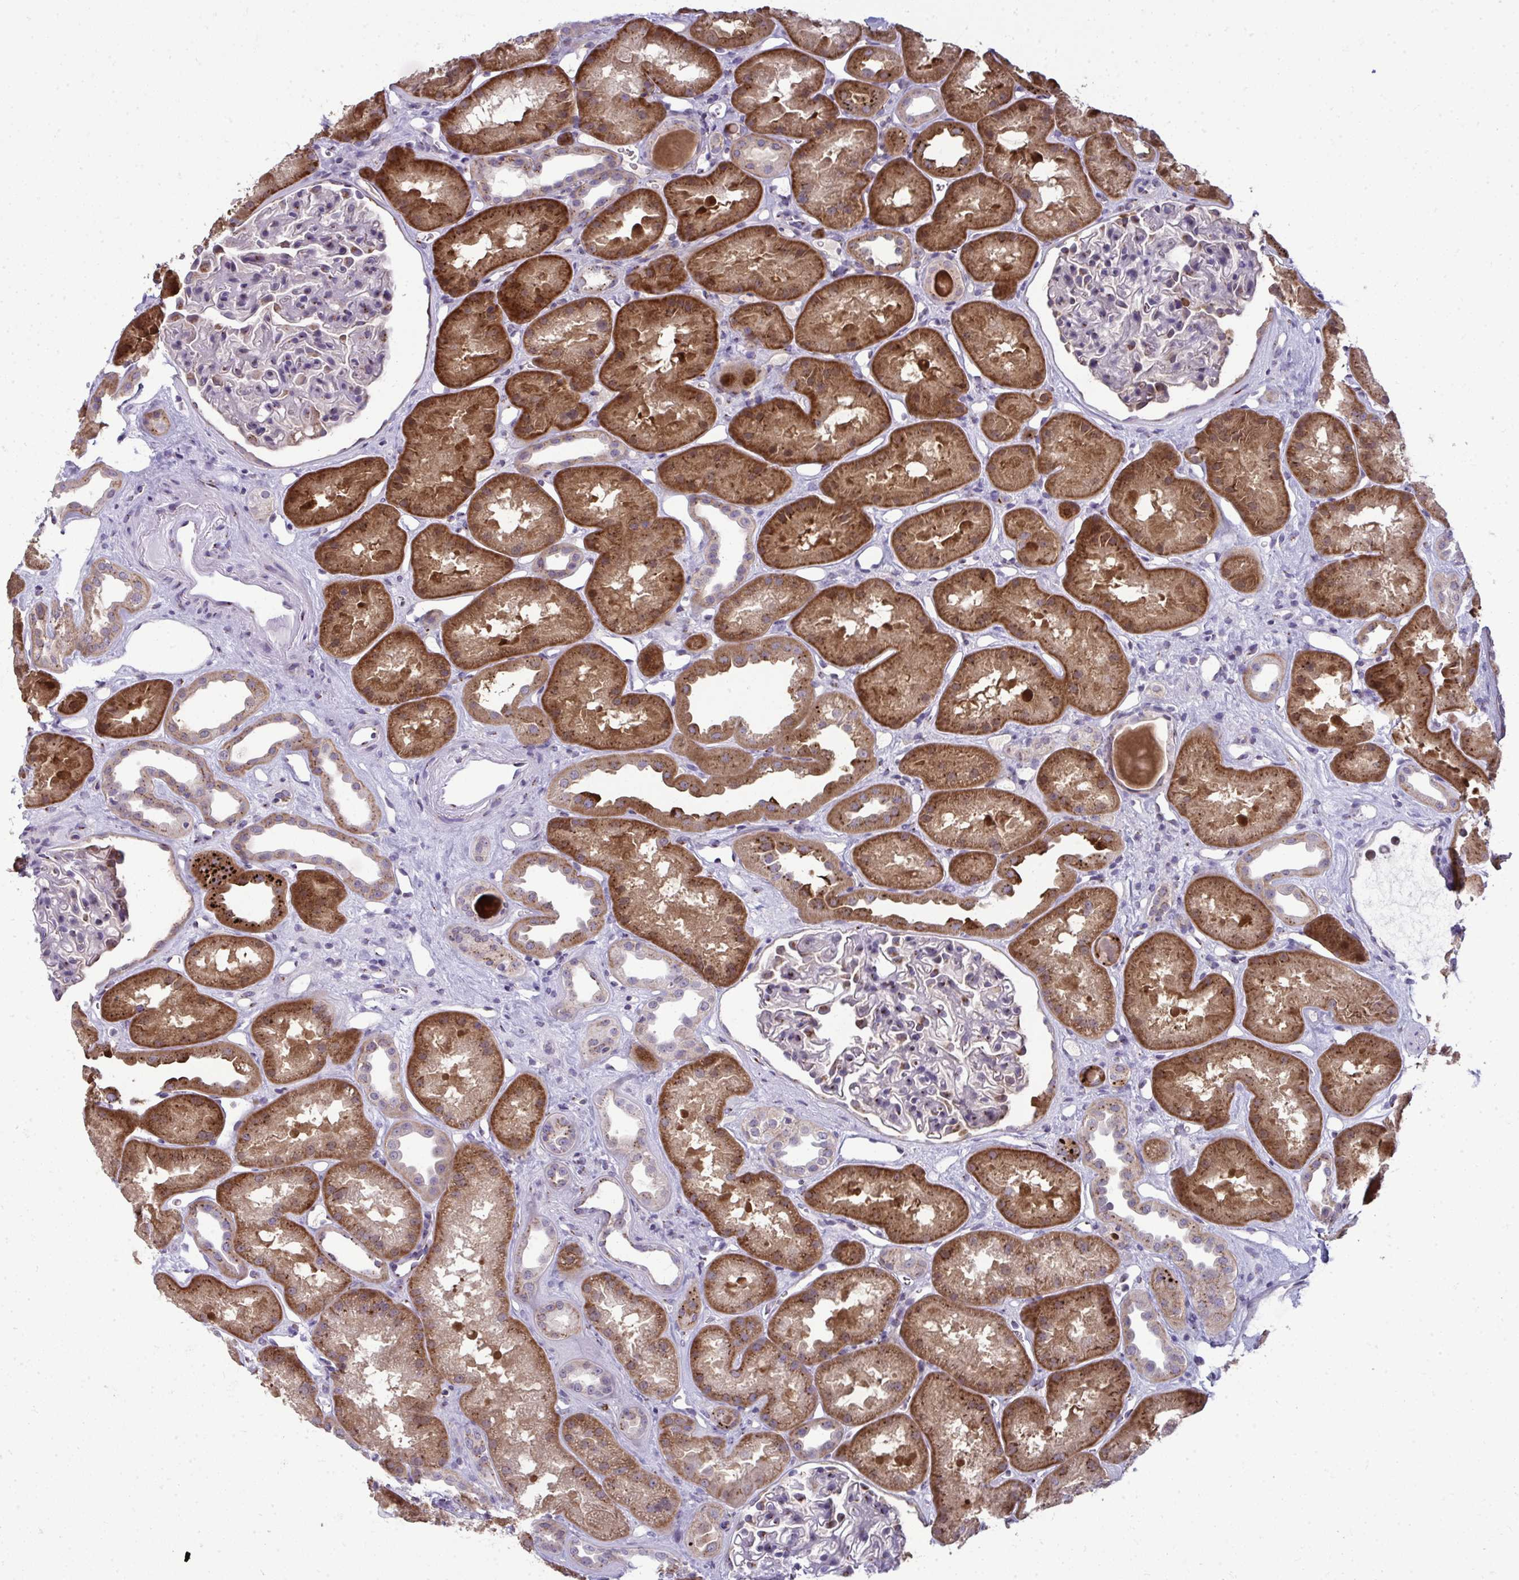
{"staining": {"intensity": "moderate", "quantity": "<25%", "location": "cytoplasmic/membranous"}, "tissue": "kidney", "cell_type": "Cells in glomeruli", "image_type": "normal", "snomed": [{"axis": "morphology", "description": "Normal tissue, NOS"}, {"axis": "topography", "description": "Kidney"}], "caption": "High-power microscopy captured an immunohistochemistry (IHC) histopathology image of unremarkable kidney, revealing moderate cytoplasmic/membranous staining in about <25% of cells in glomeruli.", "gene": "DTX4", "patient": {"sex": "male", "age": 61}}